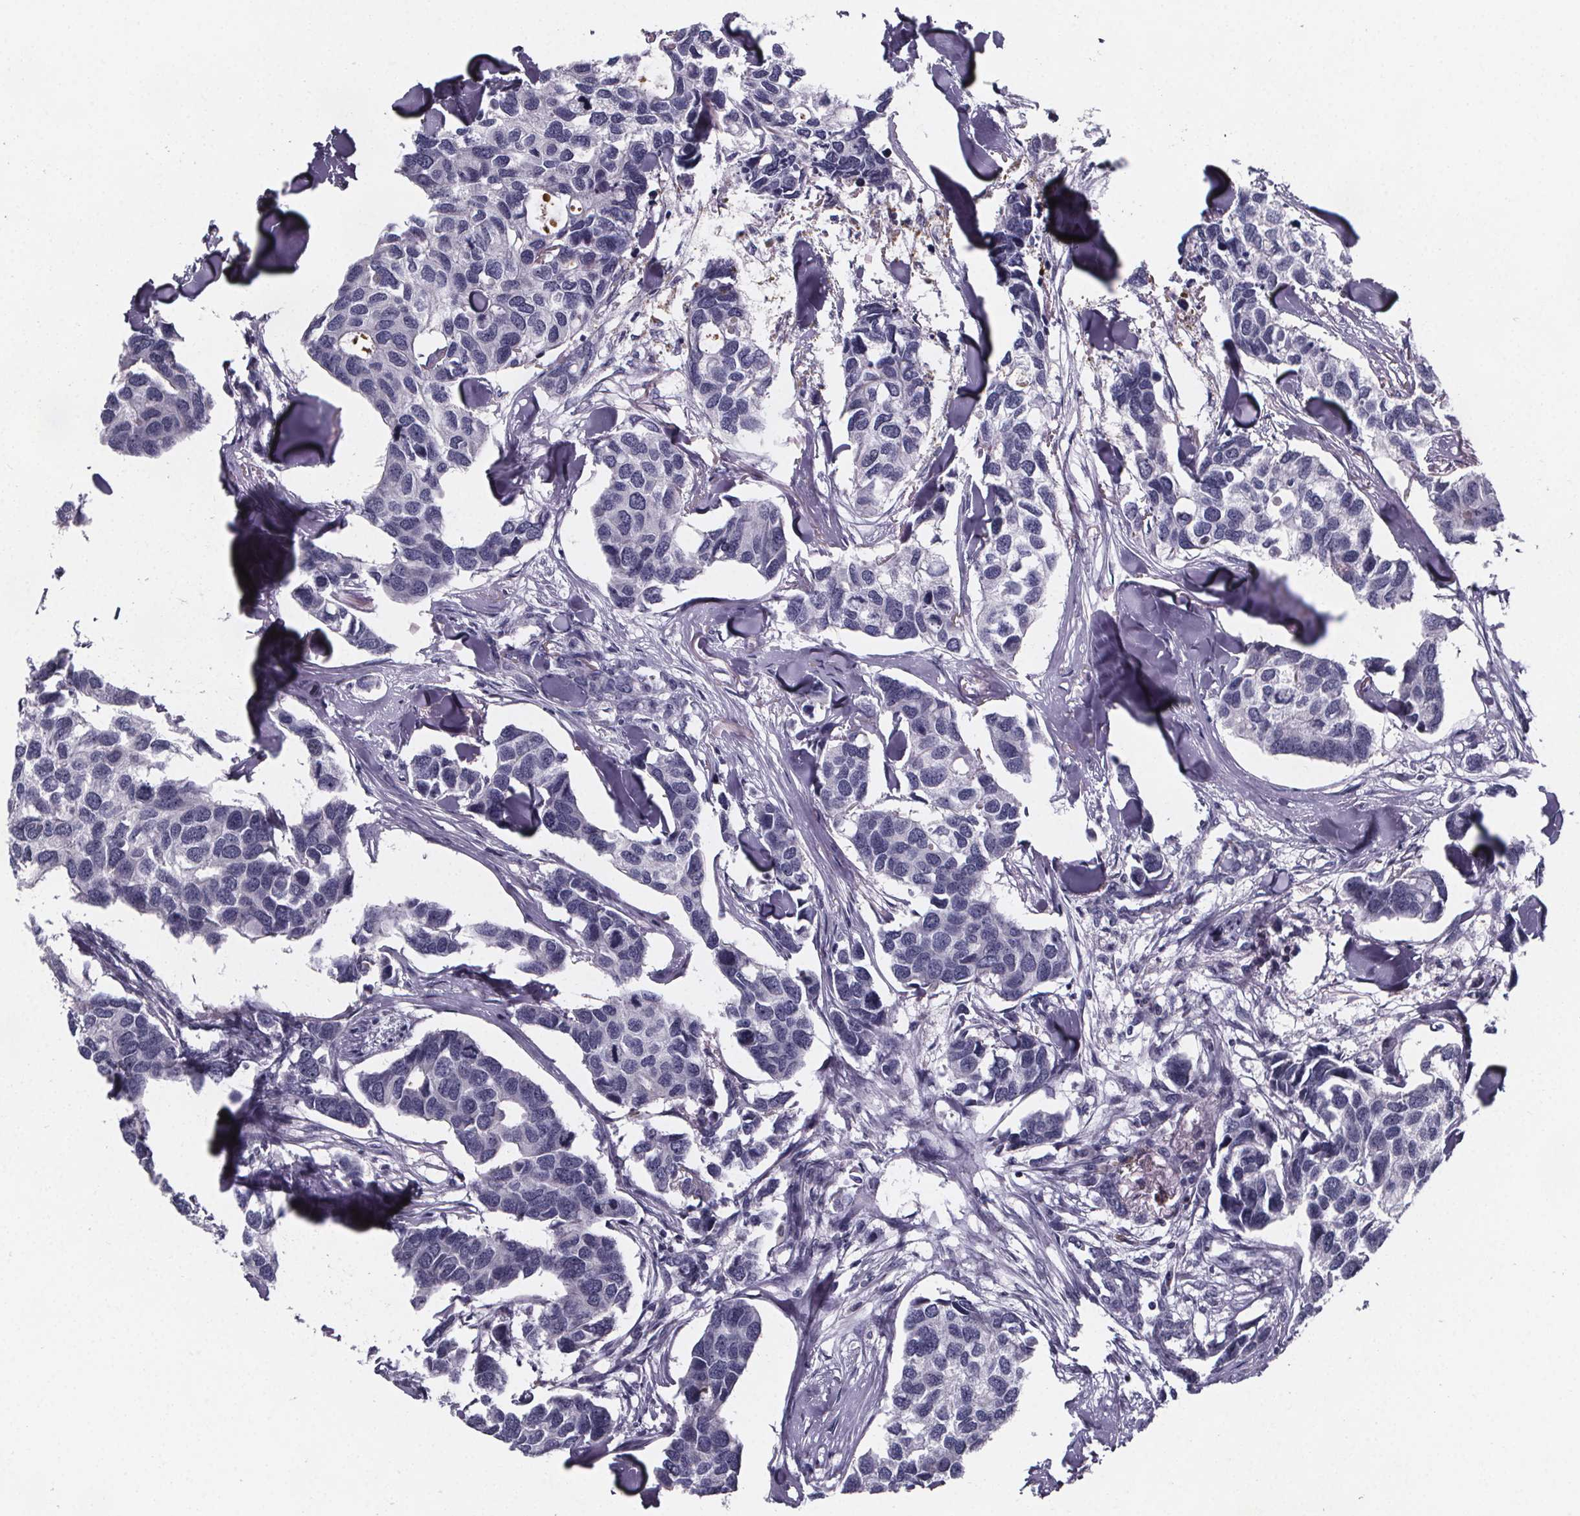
{"staining": {"intensity": "negative", "quantity": "none", "location": "none"}, "tissue": "breast cancer", "cell_type": "Tumor cells", "image_type": "cancer", "snomed": [{"axis": "morphology", "description": "Duct carcinoma"}, {"axis": "topography", "description": "Breast"}], "caption": "A micrograph of human breast cancer (infiltrating ductal carcinoma) is negative for staining in tumor cells.", "gene": "PAH", "patient": {"sex": "female", "age": 83}}